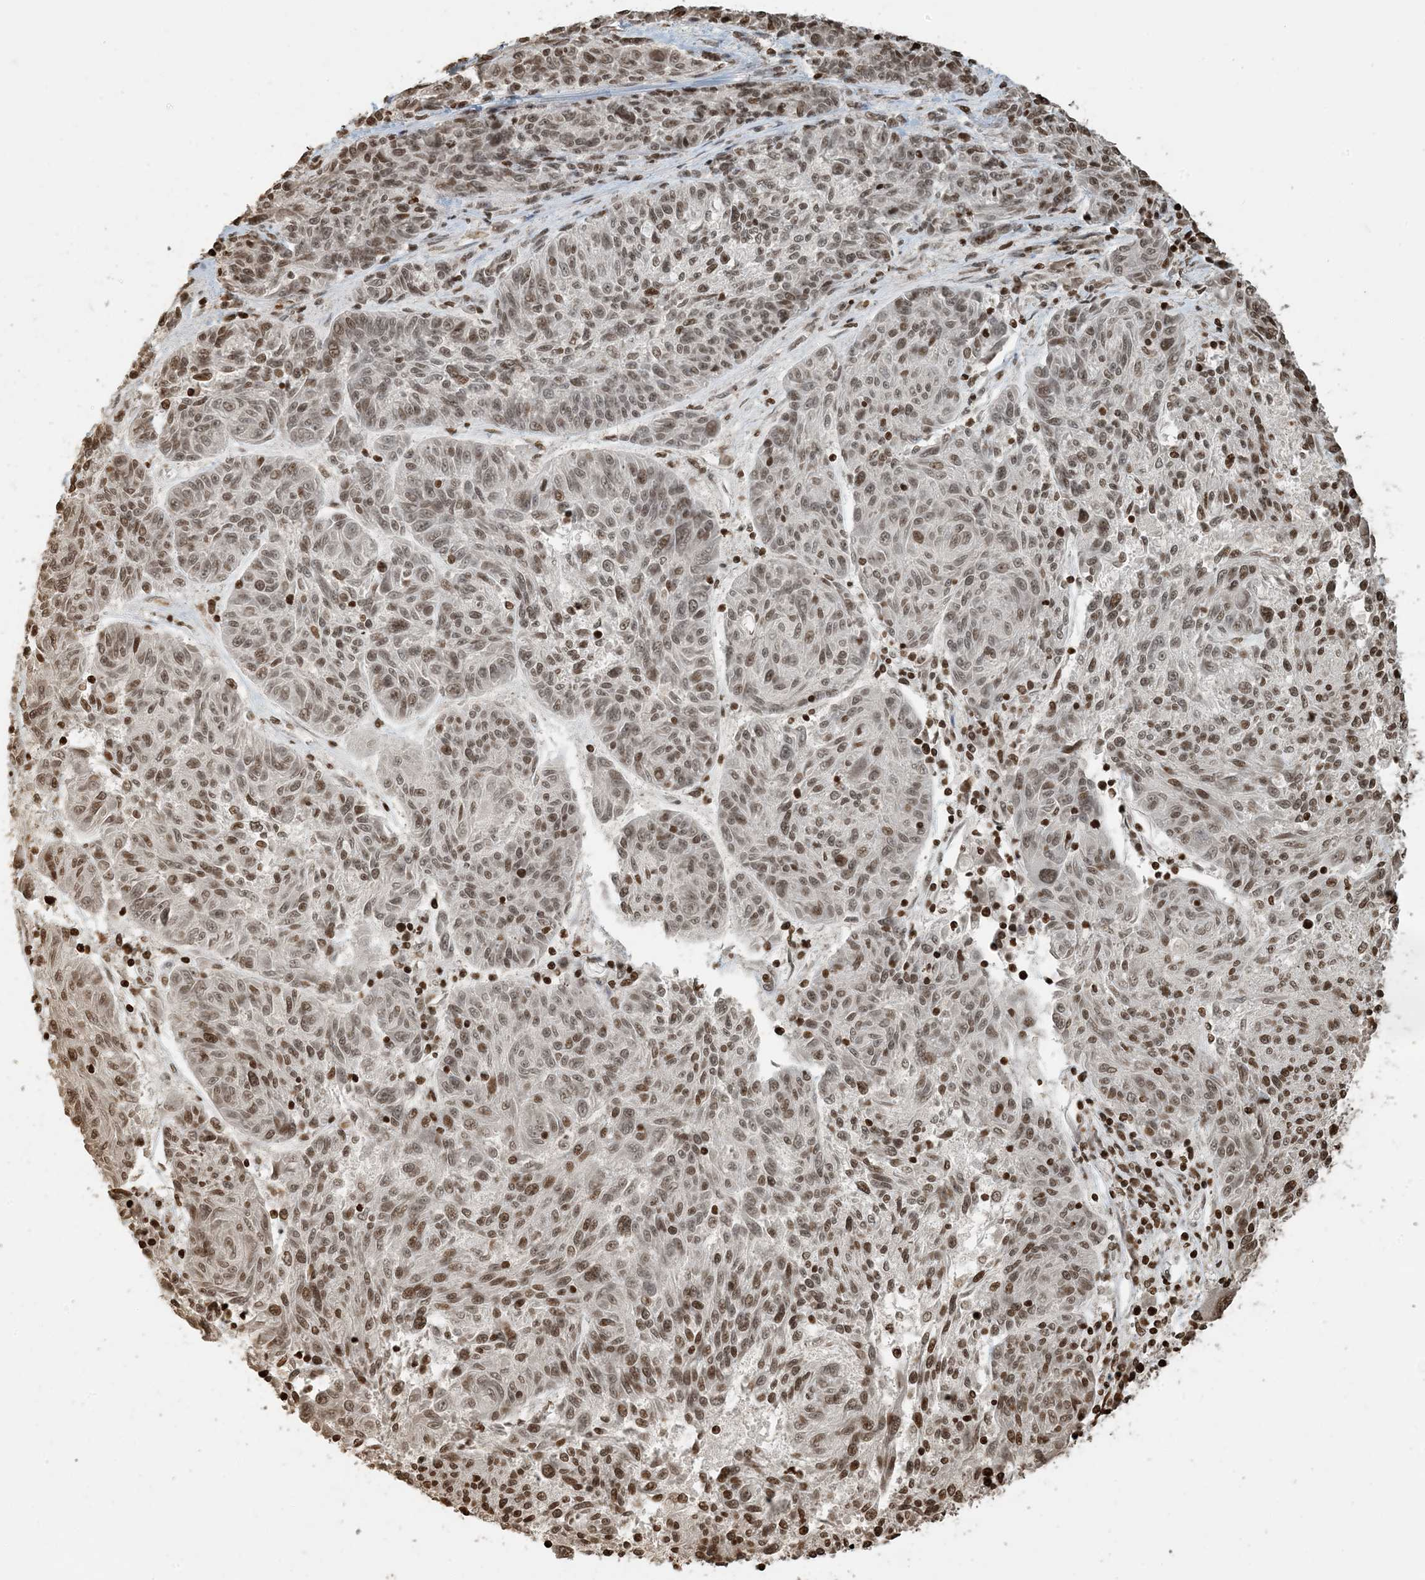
{"staining": {"intensity": "moderate", "quantity": ">75%", "location": "nuclear"}, "tissue": "melanoma", "cell_type": "Tumor cells", "image_type": "cancer", "snomed": [{"axis": "morphology", "description": "Malignant melanoma, NOS"}, {"axis": "topography", "description": "Skin"}], "caption": "Human malignant melanoma stained with a protein marker displays moderate staining in tumor cells.", "gene": "H3-3B", "patient": {"sex": "male", "age": 53}}